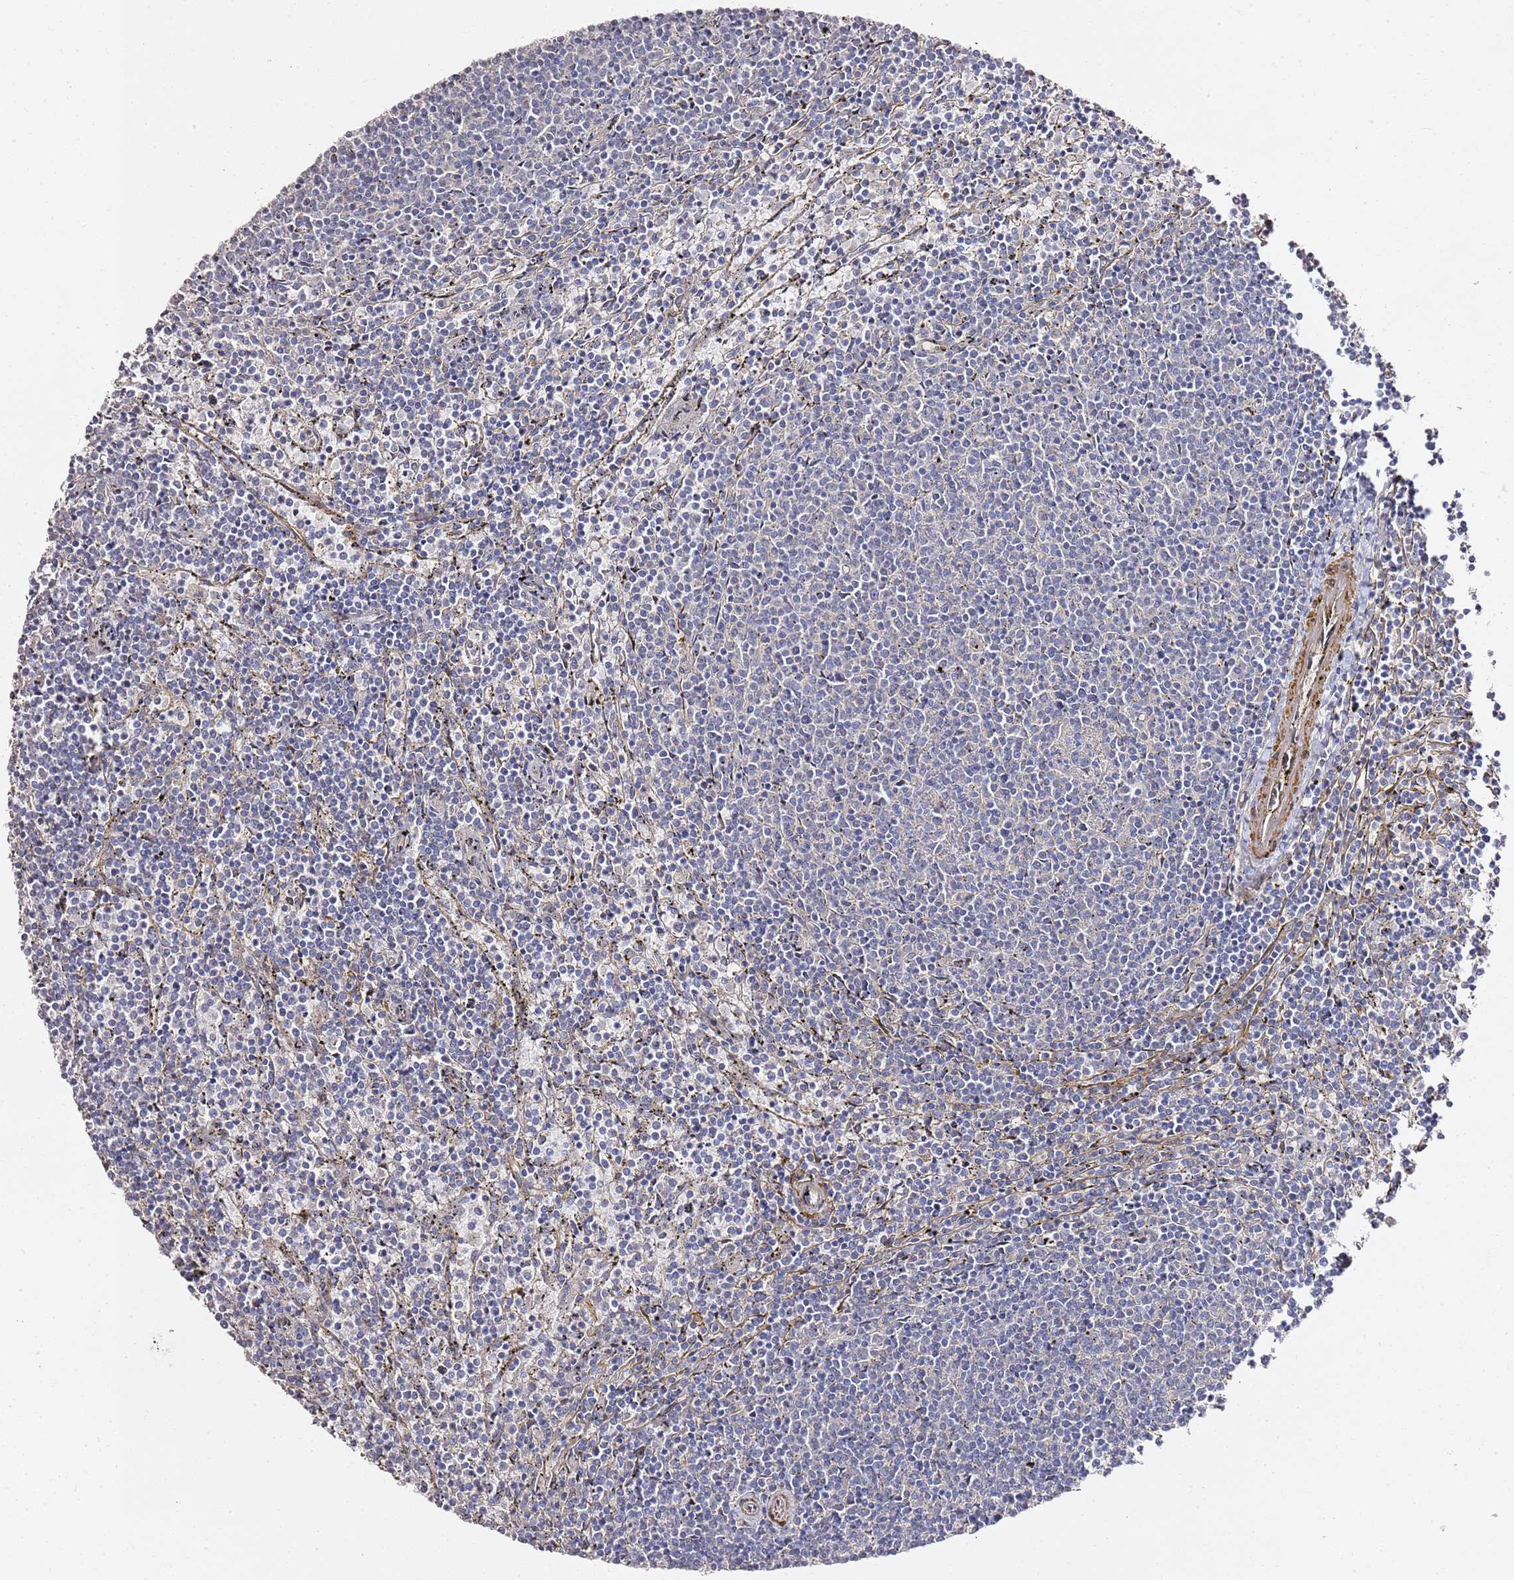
{"staining": {"intensity": "negative", "quantity": "none", "location": "none"}, "tissue": "lymphoma", "cell_type": "Tumor cells", "image_type": "cancer", "snomed": [{"axis": "morphology", "description": "Malignant lymphoma, non-Hodgkin's type, Low grade"}, {"axis": "topography", "description": "Spleen"}], "caption": "Protein analysis of malignant lymphoma, non-Hodgkin's type (low-grade) exhibits no significant staining in tumor cells. (Immunohistochemistry (ihc), brightfield microscopy, high magnification).", "gene": "EPS8L1", "patient": {"sex": "female", "age": 50}}